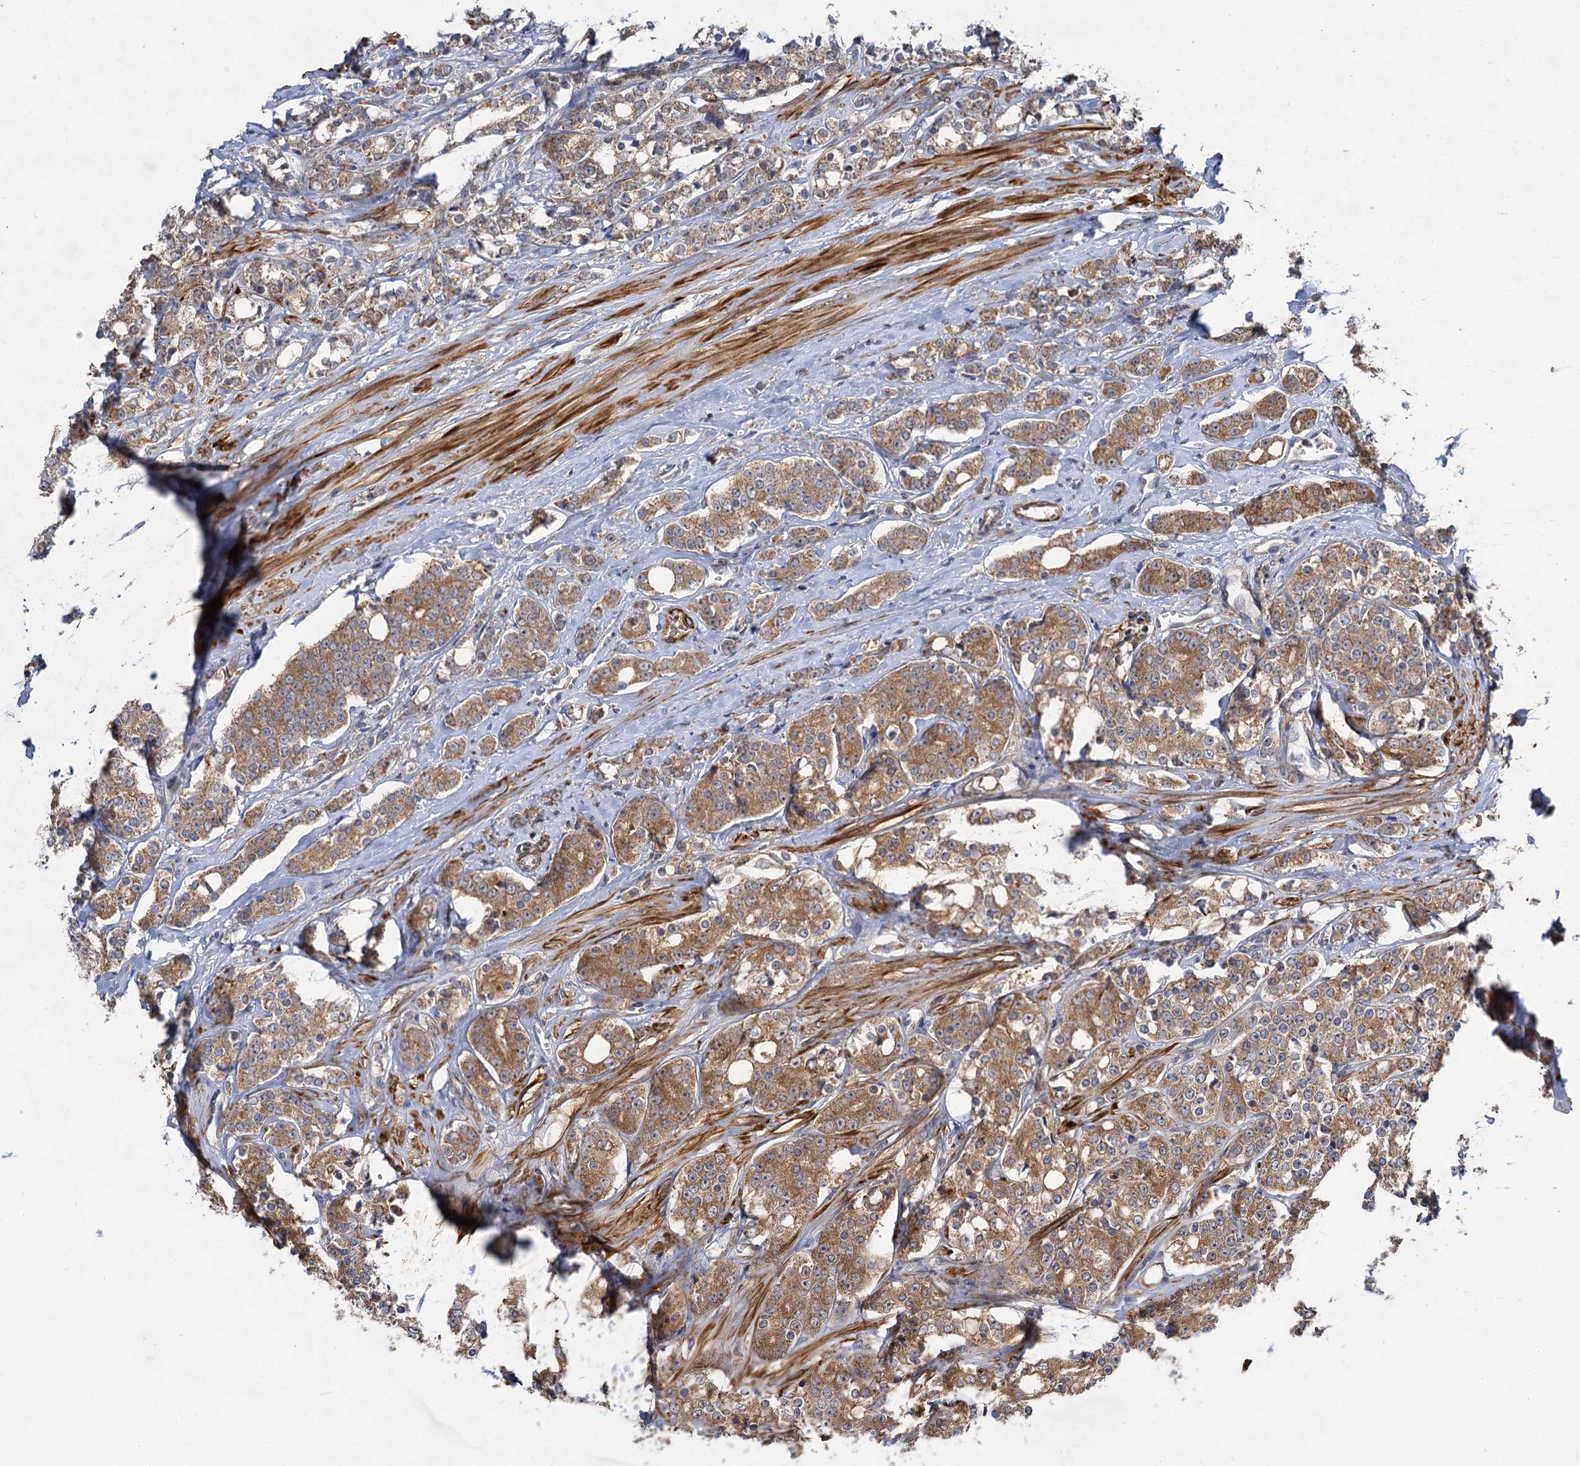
{"staining": {"intensity": "moderate", "quantity": ">75%", "location": "cytoplasmic/membranous"}, "tissue": "prostate cancer", "cell_type": "Tumor cells", "image_type": "cancer", "snomed": [{"axis": "morphology", "description": "Adenocarcinoma, High grade"}, {"axis": "topography", "description": "Prostate"}], "caption": "Moderate cytoplasmic/membranous protein positivity is seen in about >75% of tumor cells in prostate cancer (high-grade adenocarcinoma).", "gene": "WDR88", "patient": {"sex": "male", "age": 62}}